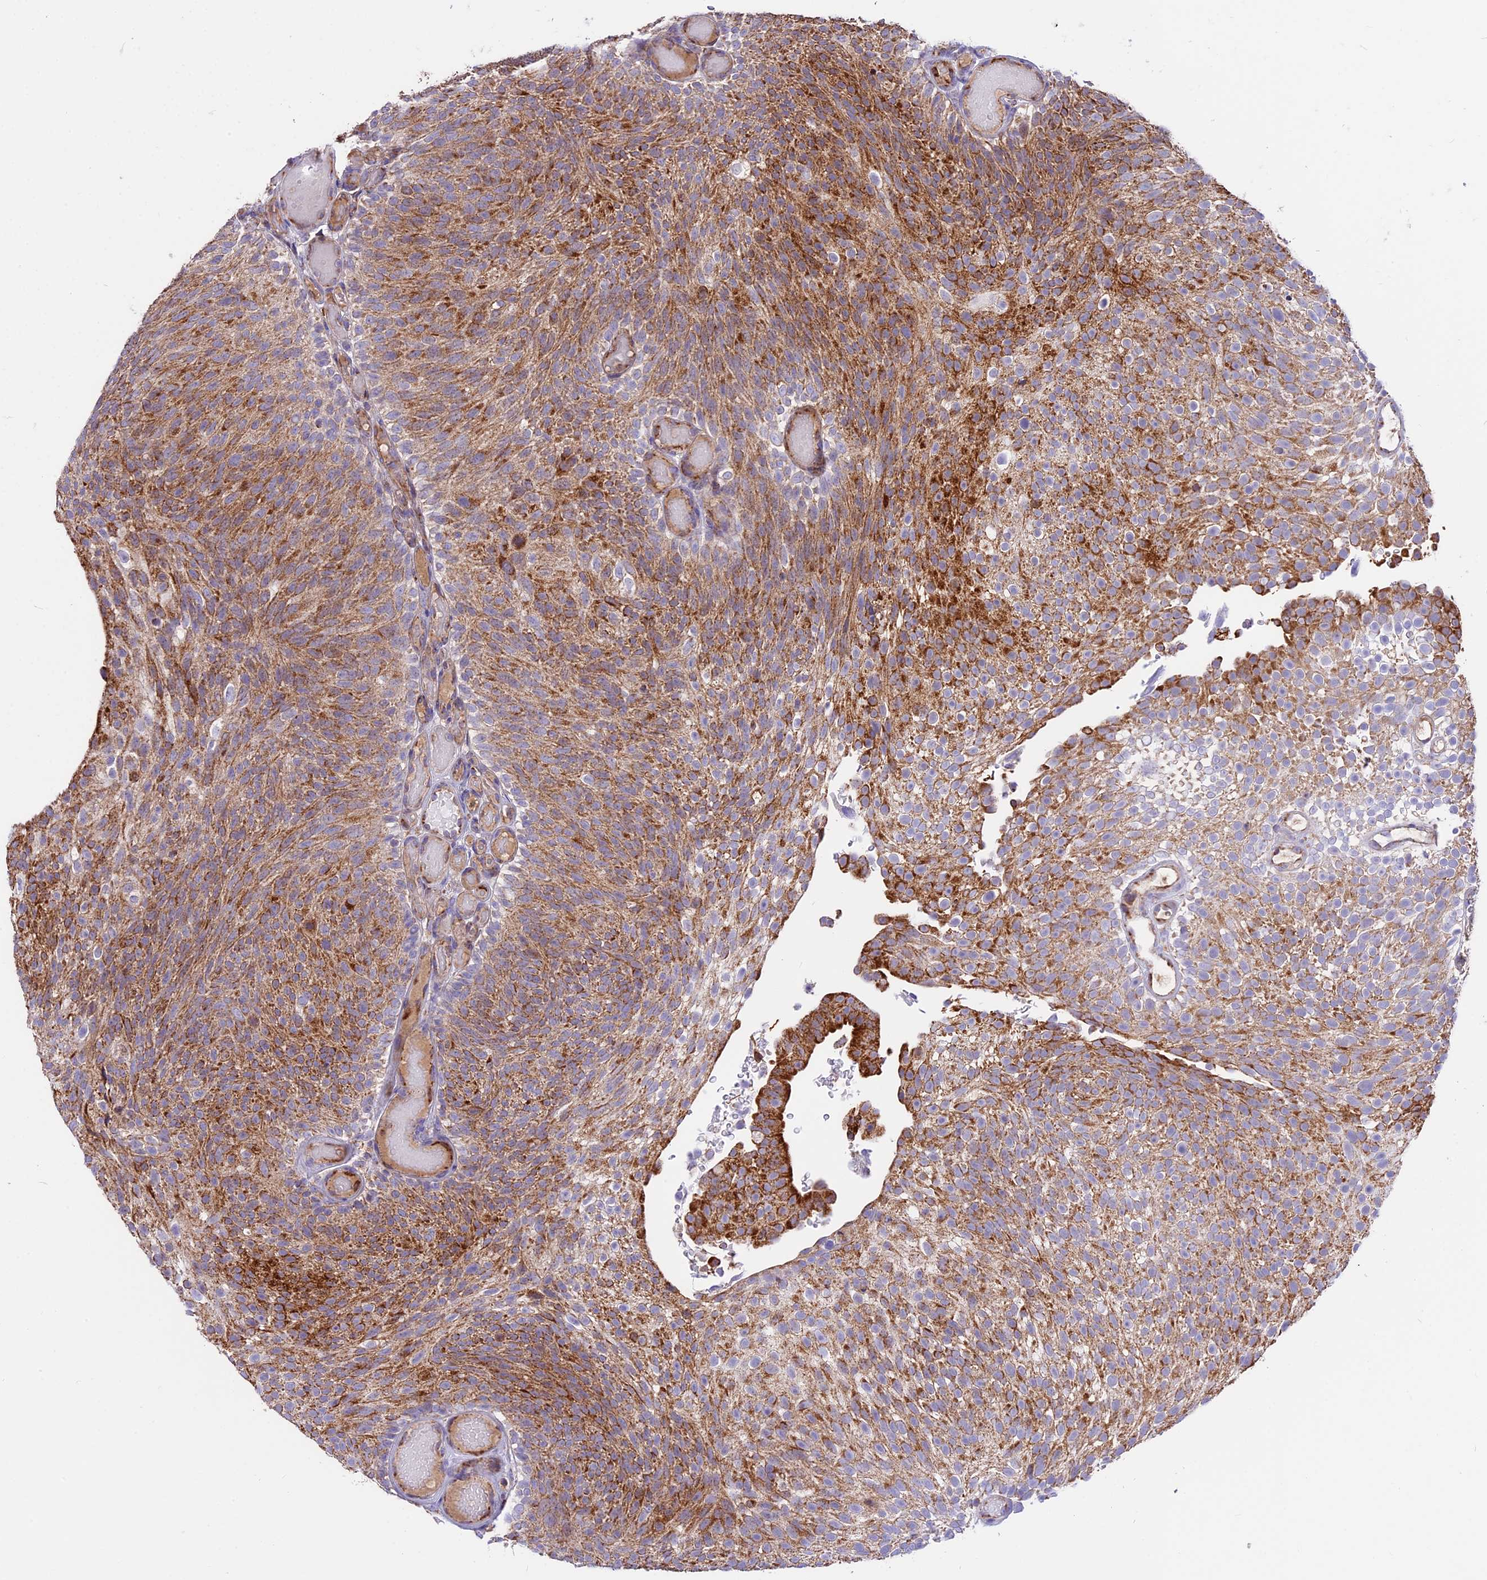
{"staining": {"intensity": "moderate", "quantity": ">75%", "location": "cytoplasmic/membranous"}, "tissue": "urothelial cancer", "cell_type": "Tumor cells", "image_type": "cancer", "snomed": [{"axis": "morphology", "description": "Urothelial carcinoma, Low grade"}, {"axis": "topography", "description": "Urinary bladder"}], "caption": "Protein expression analysis of human urothelial cancer reveals moderate cytoplasmic/membranous positivity in approximately >75% of tumor cells.", "gene": "COX17", "patient": {"sex": "male", "age": 78}}